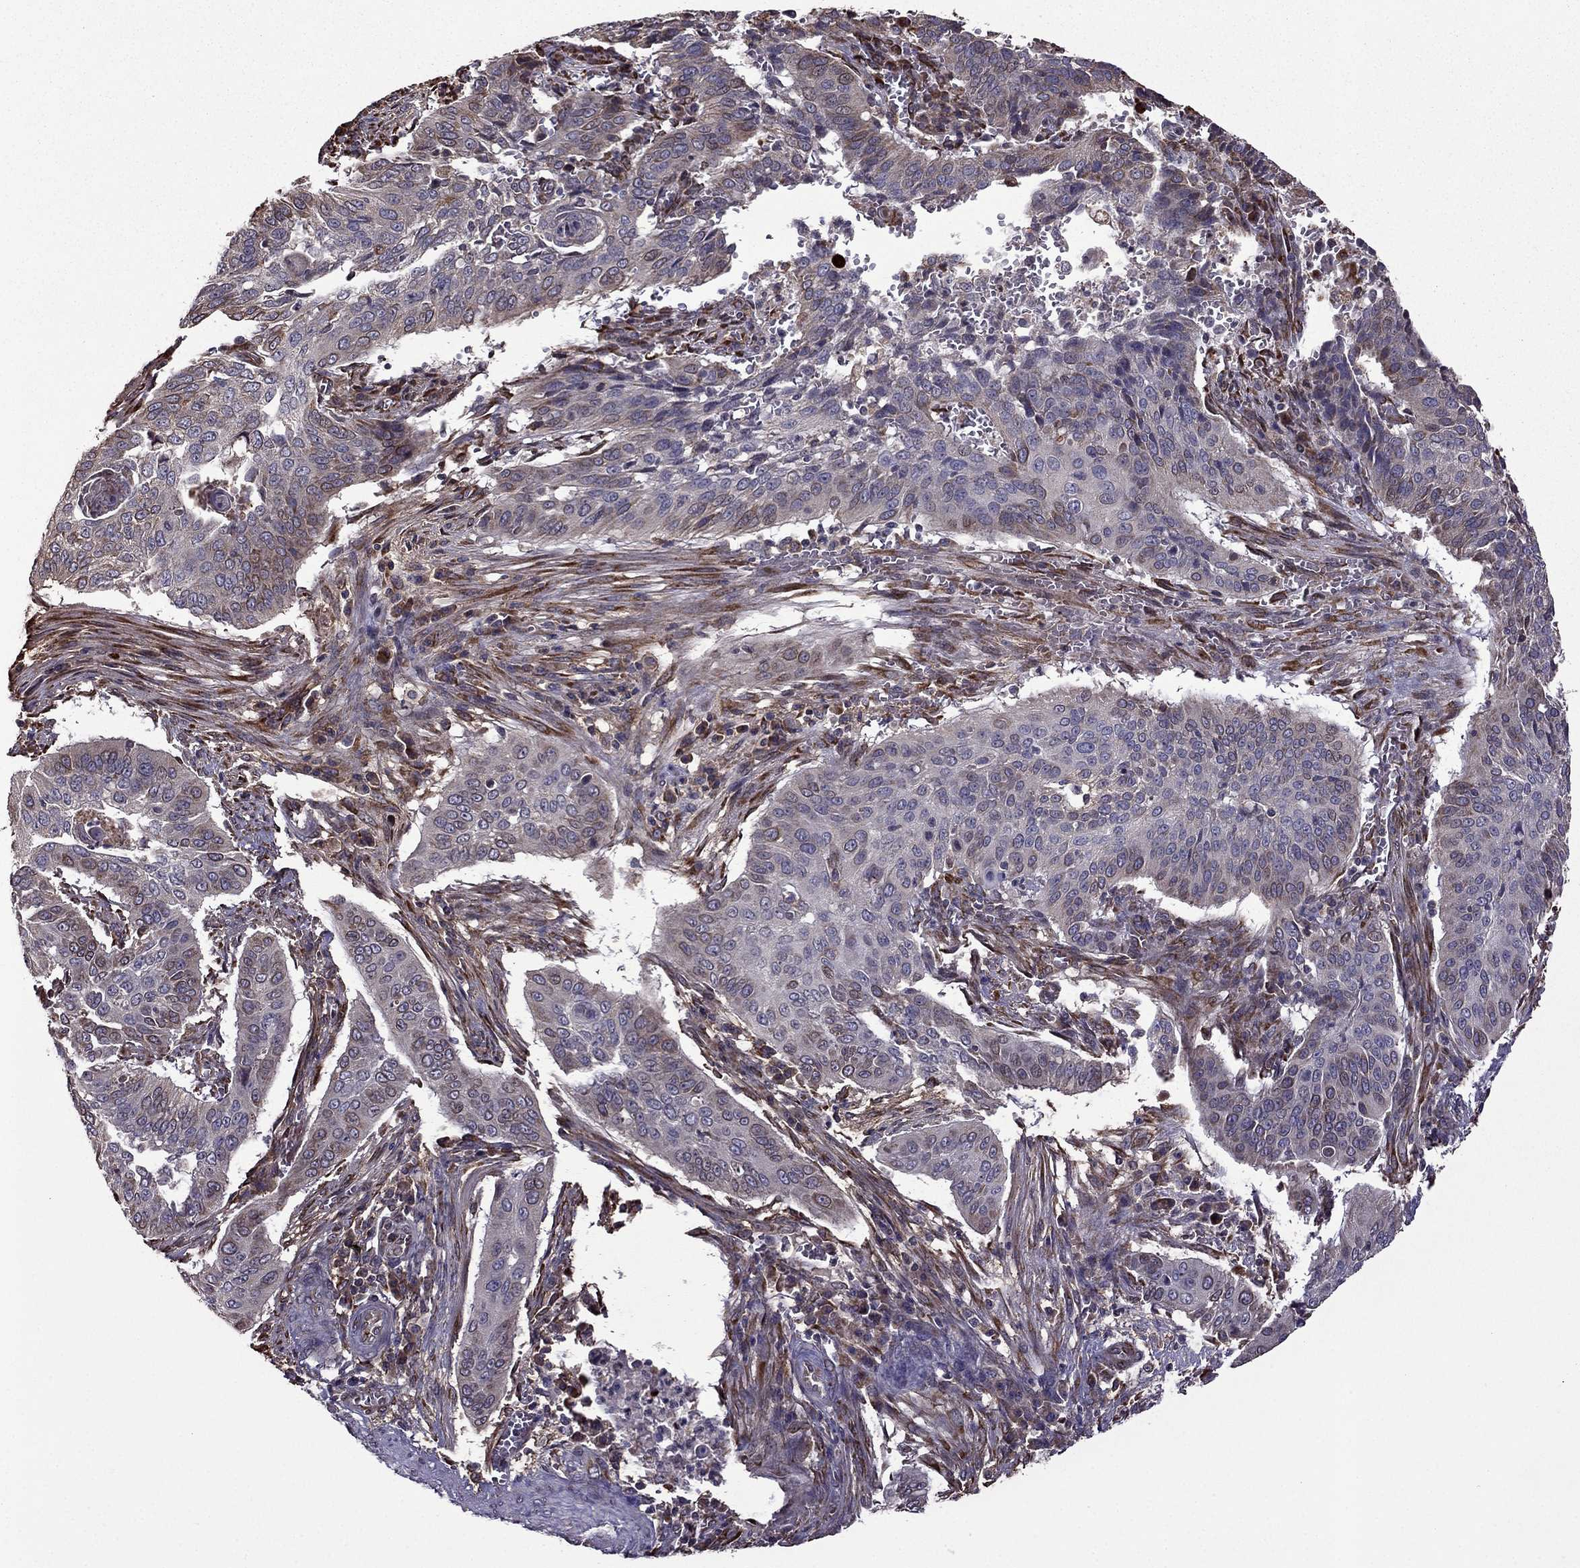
{"staining": {"intensity": "weak", "quantity": "<25%", "location": "cytoplasmic/membranous"}, "tissue": "cervical cancer", "cell_type": "Tumor cells", "image_type": "cancer", "snomed": [{"axis": "morphology", "description": "Squamous cell carcinoma, NOS"}, {"axis": "topography", "description": "Cervix"}], "caption": "A high-resolution photomicrograph shows immunohistochemistry staining of cervical squamous cell carcinoma, which reveals no significant expression in tumor cells.", "gene": "IKBIP", "patient": {"sex": "female", "age": 39}}